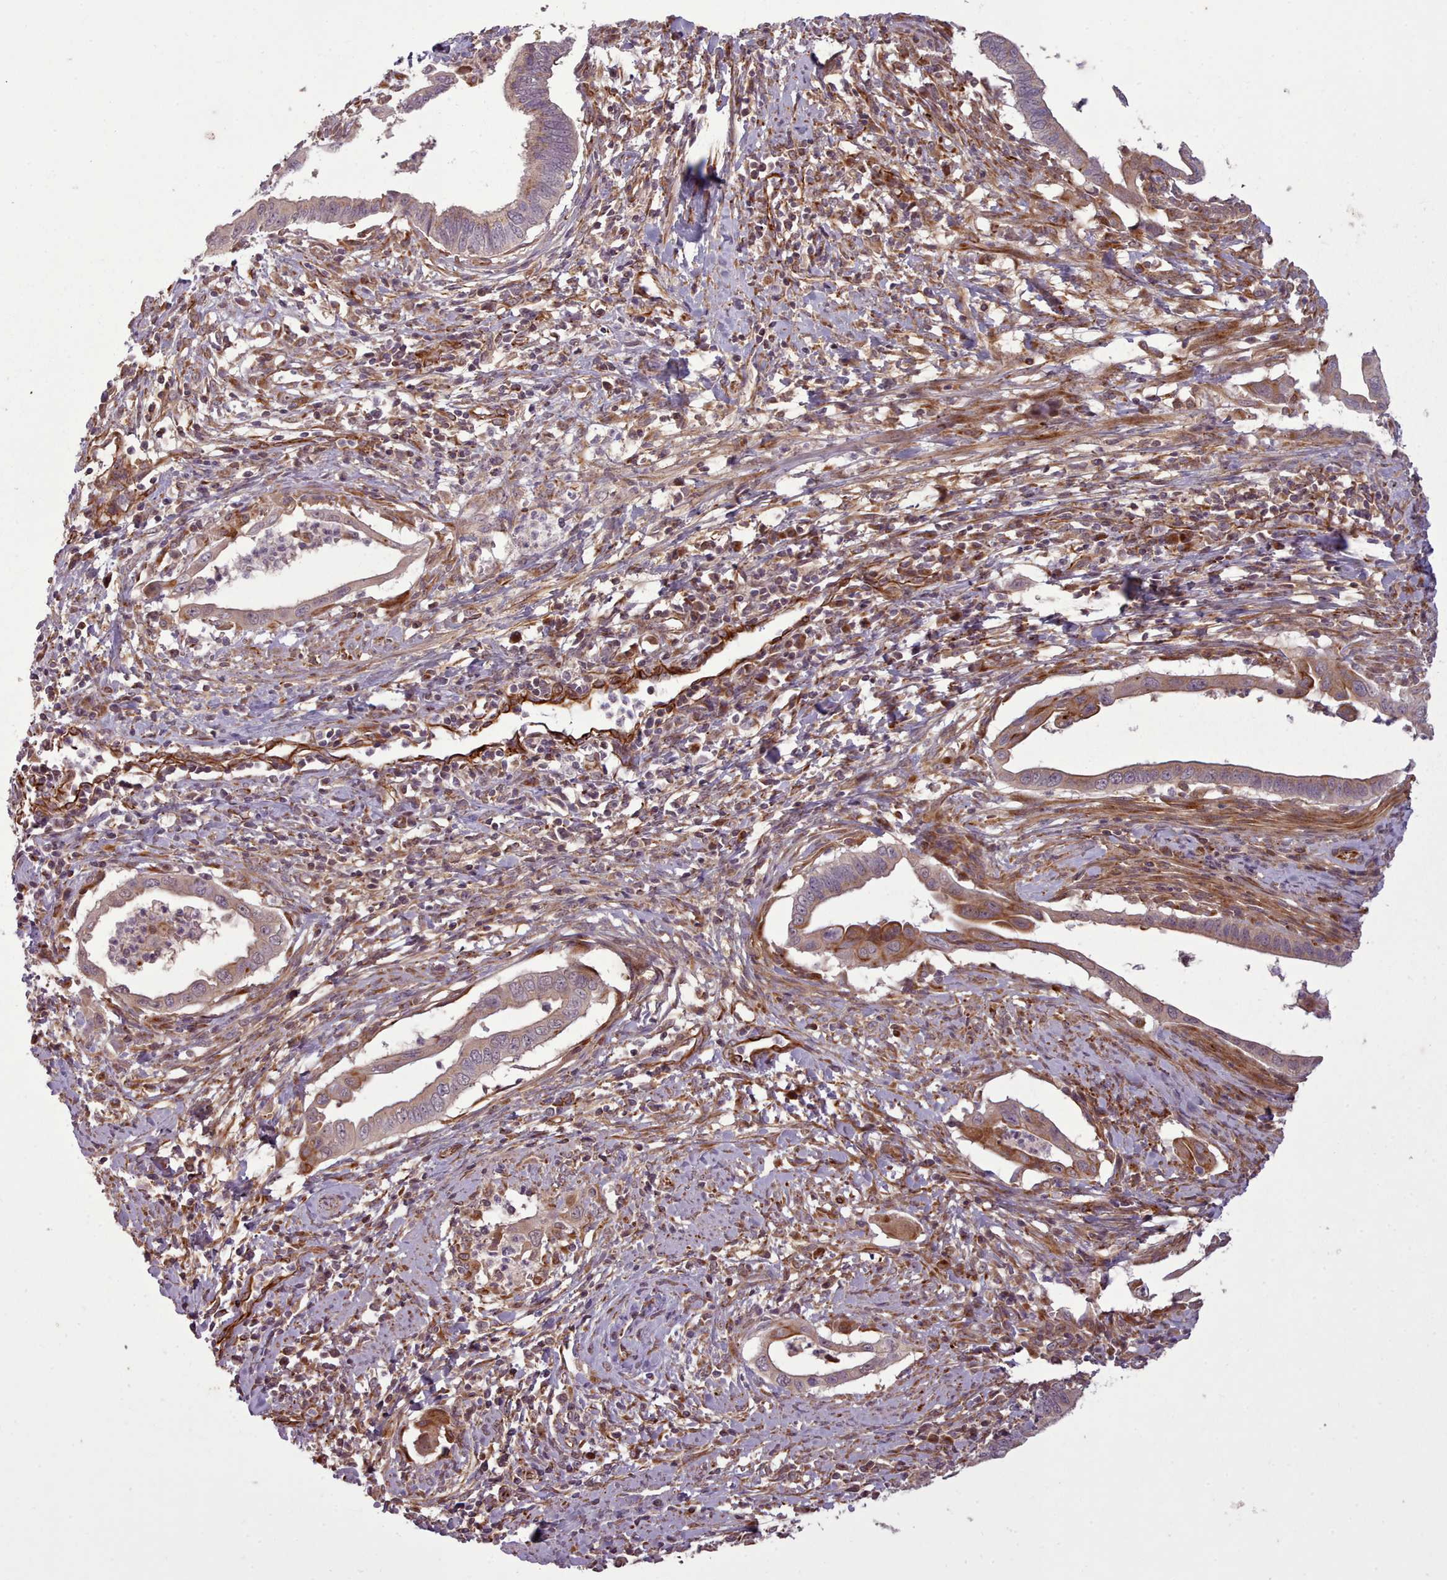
{"staining": {"intensity": "moderate", "quantity": "25%-75%", "location": "cytoplasmic/membranous"}, "tissue": "cervical cancer", "cell_type": "Tumor cells", "image_type": "cancer", "snomed": [{"axis": "morphology", "description": "Adenocarcinoma, NOS"}, {"axis": "topography", "description": "Cervix"}], "caption": "This histopathology image exhibits cervical cancer stained with immunohistochemistry to label a protein in brown. The cytoplasmic/membranous of tumor cells show moderate positivity for the protein. Nuclei are counter-stained blue.", "gene": "GBGT1", "patient": {"sex": "female", "age": 42}}